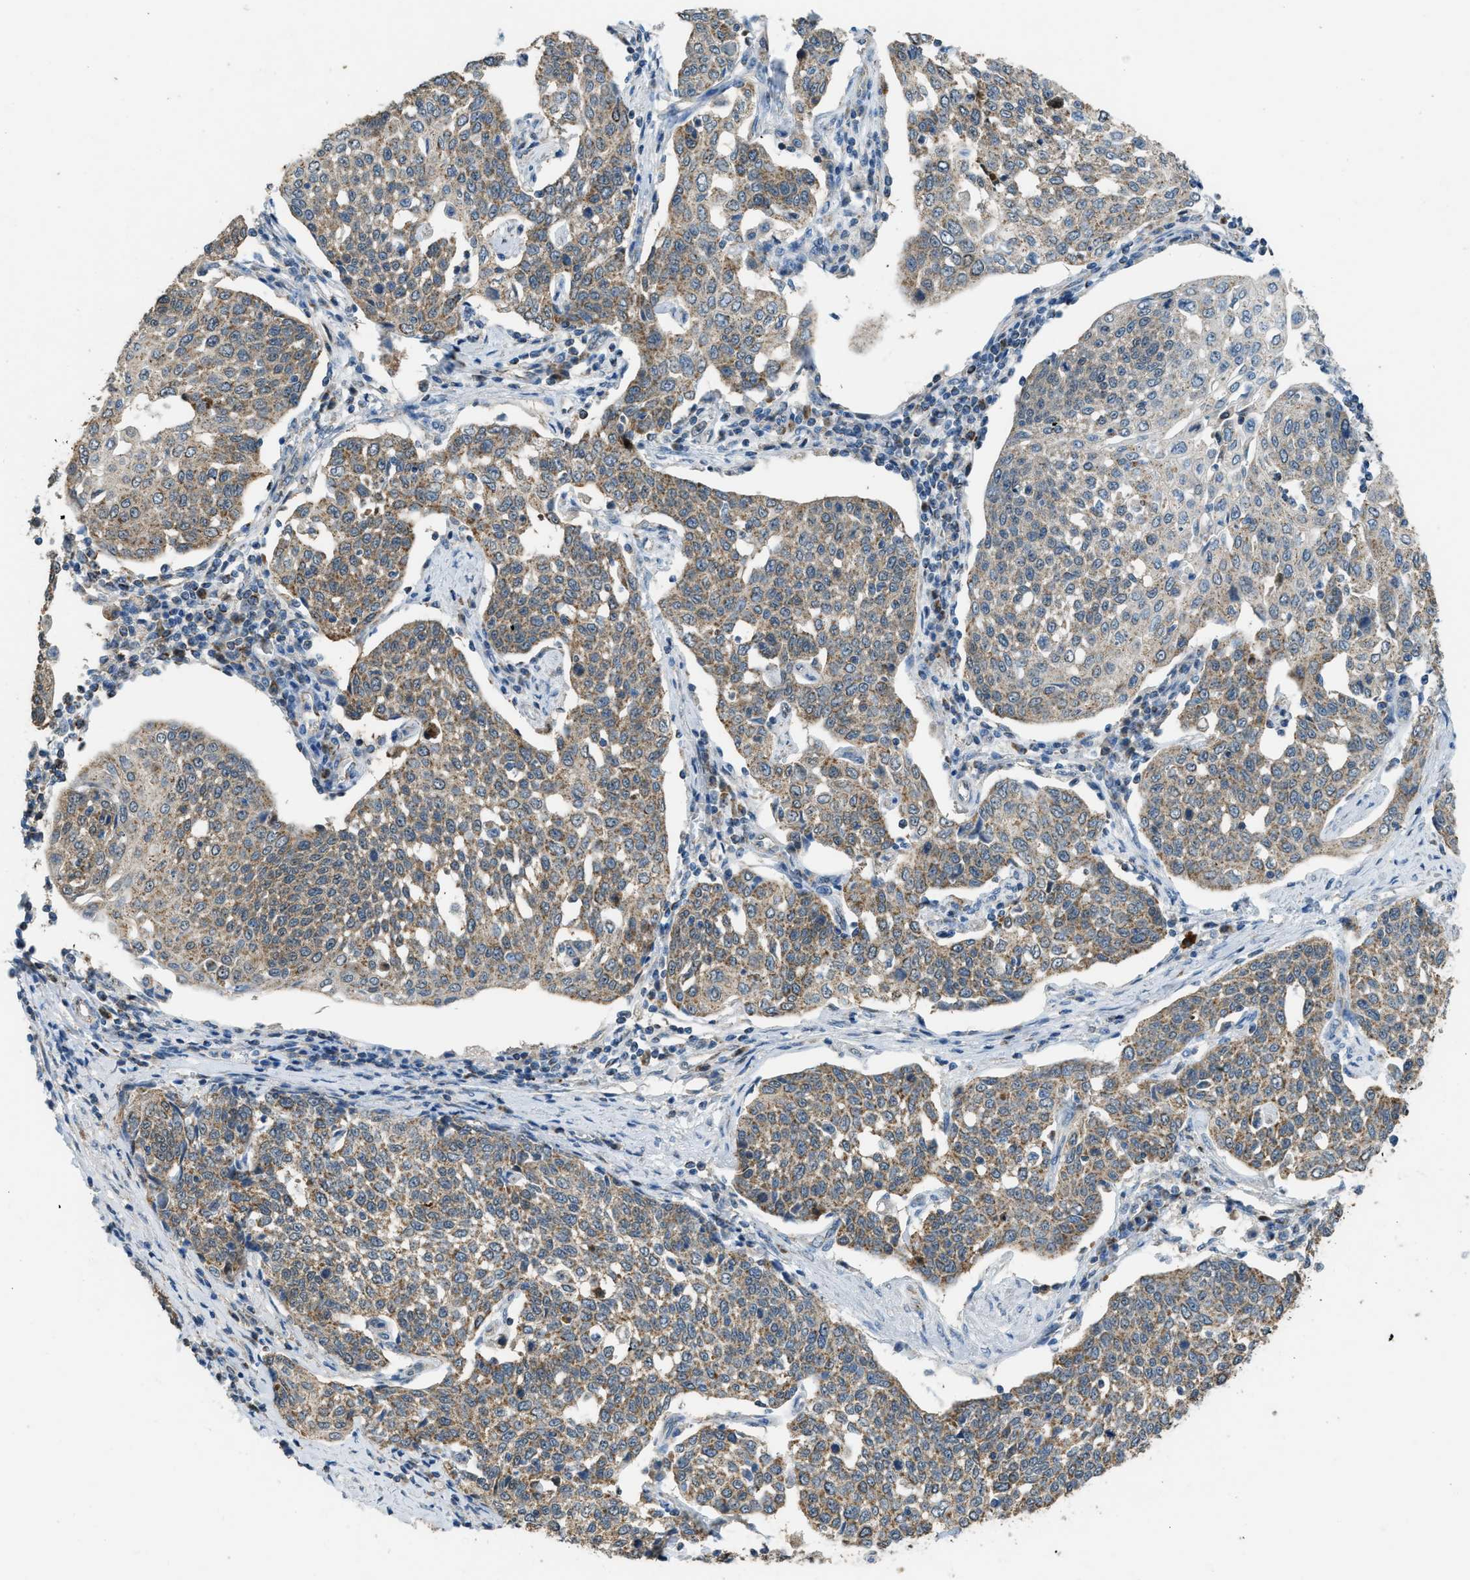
{"staining": {"intensity": "weak", "quantity": ">75%", "location": "cytoplasmic/membranous"}, "tissue": "cervical cancer", "cell_type": "Tumor cells", "image_type": "cancer", "snomed": [{"axis": "morphology", "description": "Squamous cell carcinoma, NOS"}, {"axis": "topography", "description": "Cervix"}], "caption": "This image exhibits cervical cancer stained with immunohistochemistry to label a protein in brown. The cytoplasmic/membranous of tumor cells show weak positivity for the protein. Nuclei are counter-stained blue.", "gene": "ETFB", "patient": {"sex": "female", "age": 34}}